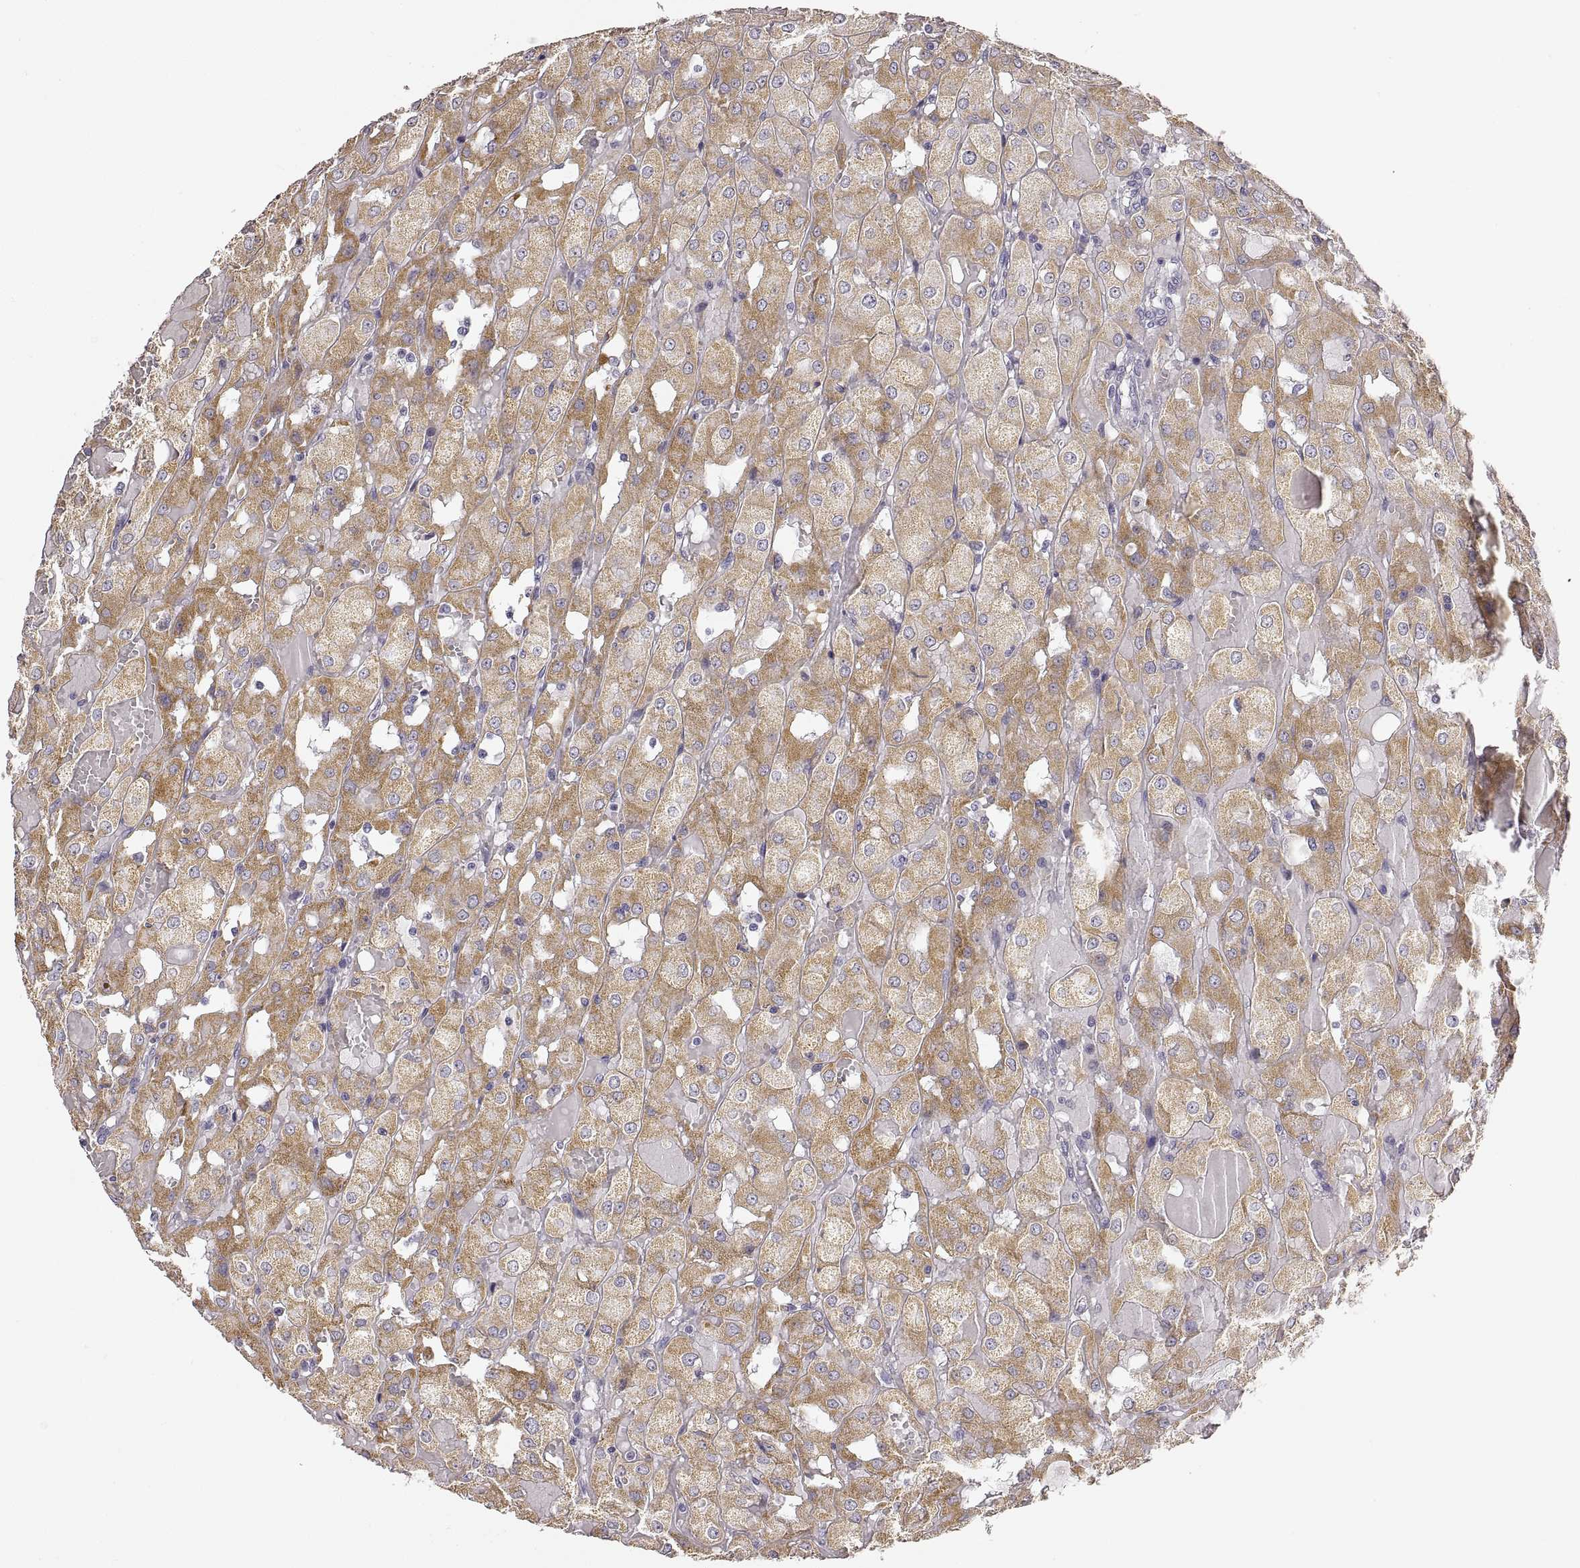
{"staining": {"intensity": "weak", "quantity": ">75%", "location": "cytoplasmic/membranous"}, "tissue": "renal cancer", "cell_type": "Tumor cells", "image_type": "cancer", "snomed": [{"axis": "morphology", "description": "Adenocarcinoma, NOS"}, {"axis": "topography", "description": "Kidney"}], "caption": "Tumor cells exhibit low levels of weak cytoplasmic/membranous staining in about >75% of cells in human adenocarcinoma (renal).", "gene": "RDH13", "patient": {"sex": "male", "age": 72}}